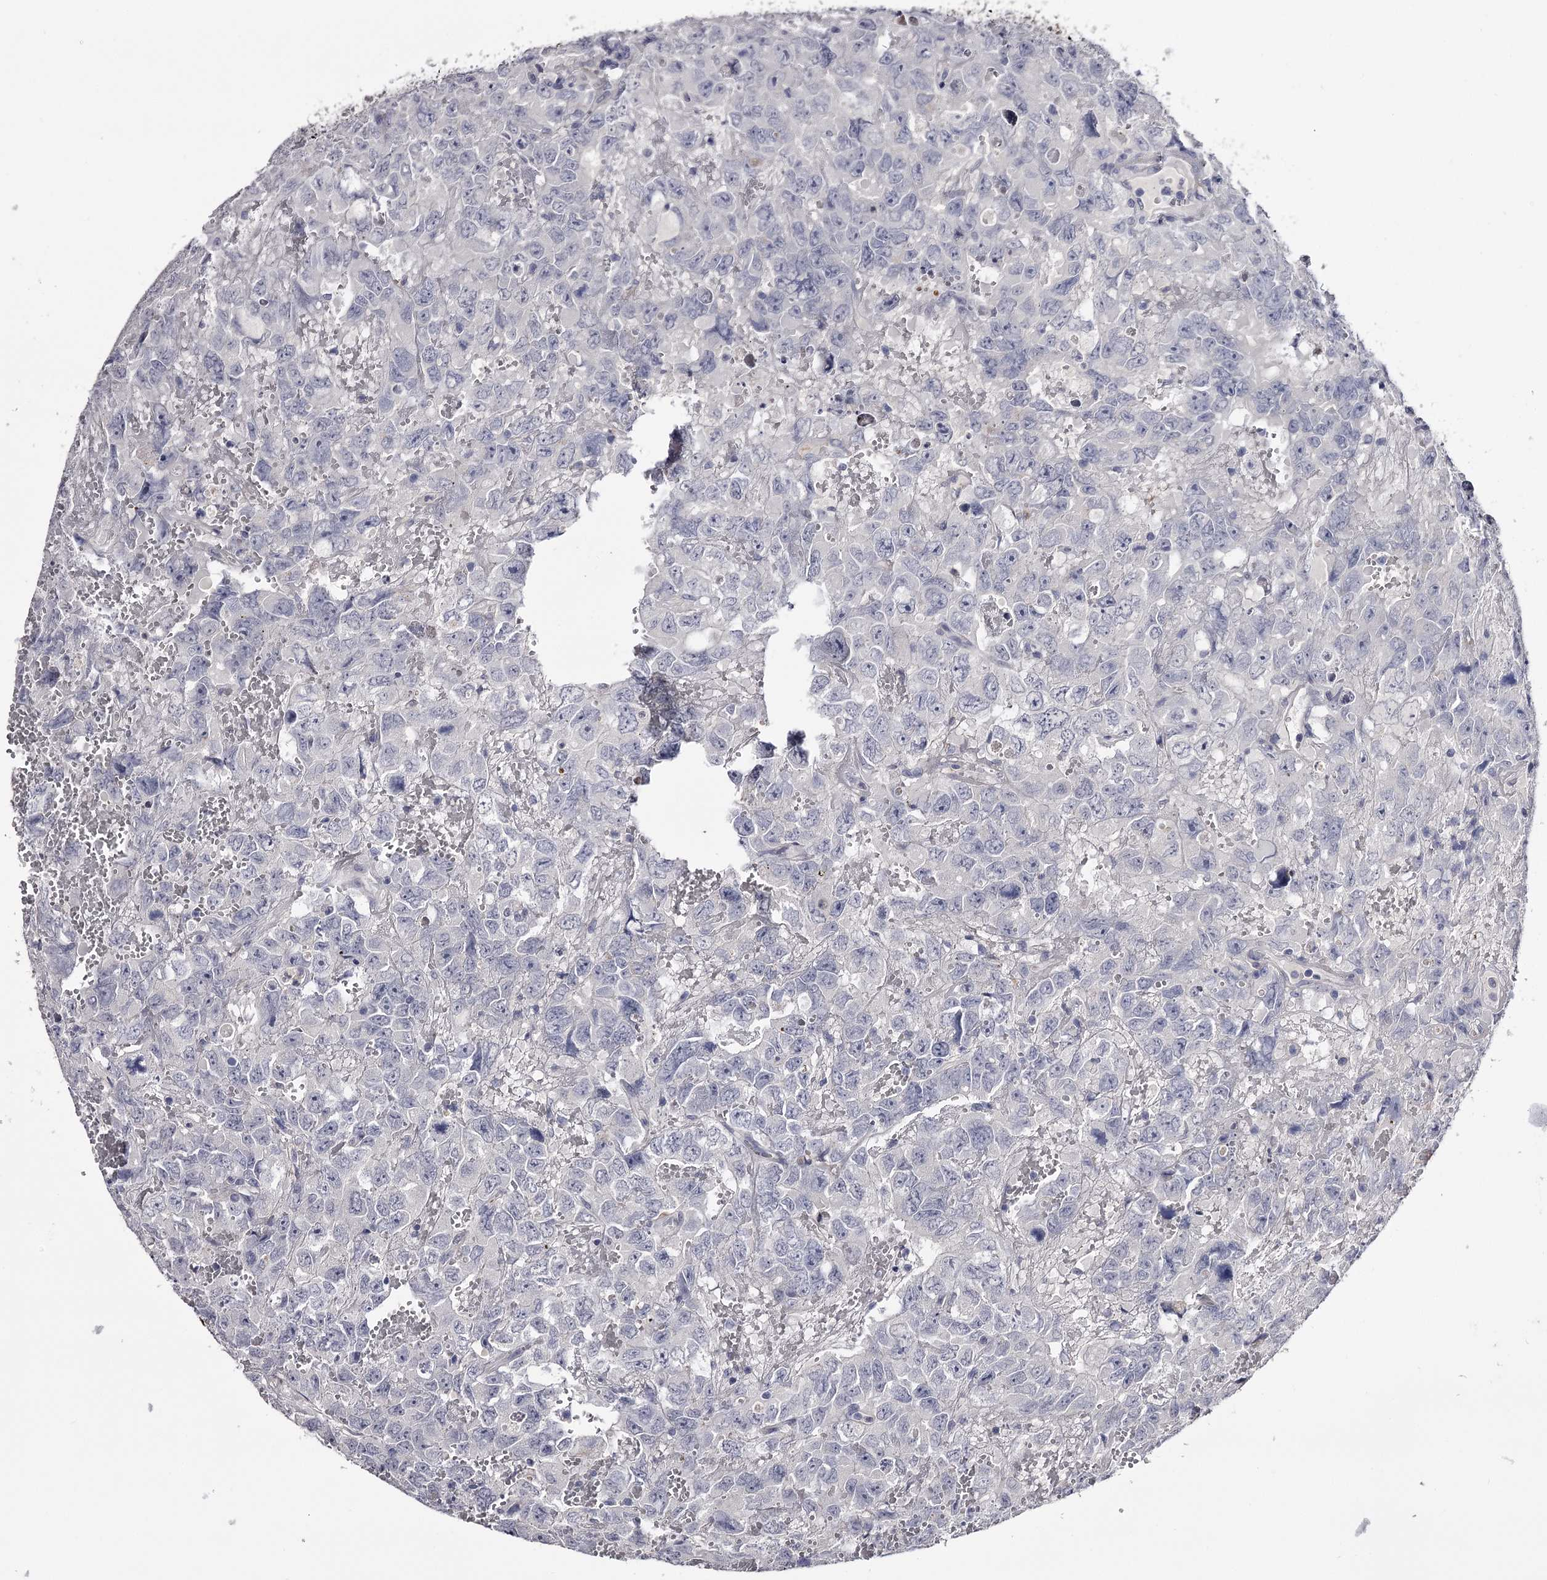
{"staining": {"intensity": "negative", "quantity": "none", "location": "none"}, "tissue": "testis cancer", "cell_type": "Tumor cells", "image_type": "cancer", "snomed": [{"axis": "morphology", "description": "Carcinoma, Embryonal, NOS"}, {"axis": "topography", "description": "Testis"}], "caption": "This photomicrograph is of testis cancer stained with immunohistochemistry (IHC) to label a protein in brown with the nuclei are counter-stained blue. There is no staining in tumor cells. Nuclei are stained in blue.", "gene": "GSTO1", "patient": {"sex": "male", "age": 45}}